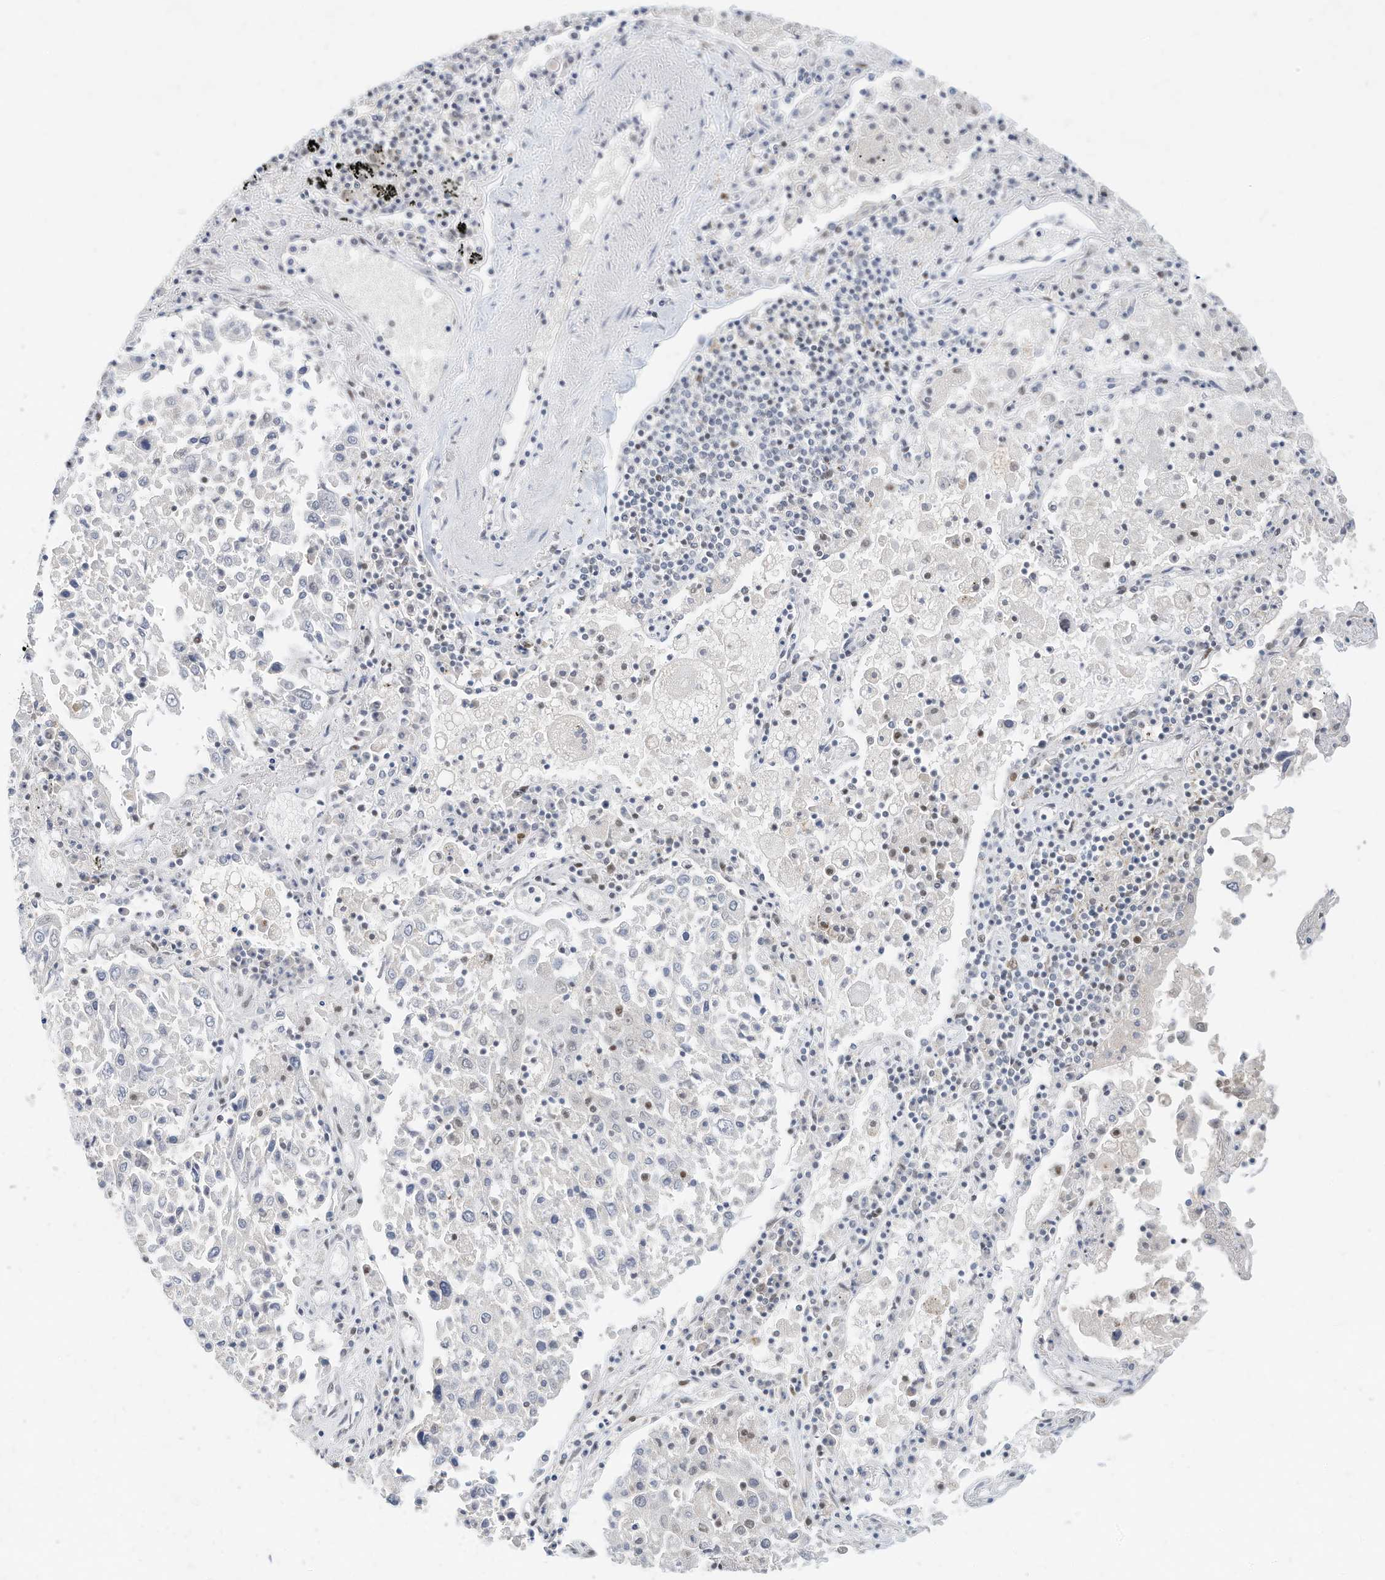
{"staining": {"intensity": "negative", "quantity": "none", "location": "none"}, "tissue": "lung cancer", "cell_type": "Tumor cells", "image_type": "cancer", "snomed": [{"axis": "morphology", "description": "Squamous cell carcinoma, NOS"}, {"axis": "topography", "description": "Lung"}], "caption": "IHC image of squamous cell carcinoma (lung) stained for a protein (brown), which exhibits no positivity in tumor cells.", "gene": "OGT", "patient": {"sex": "male", "age": 65}}